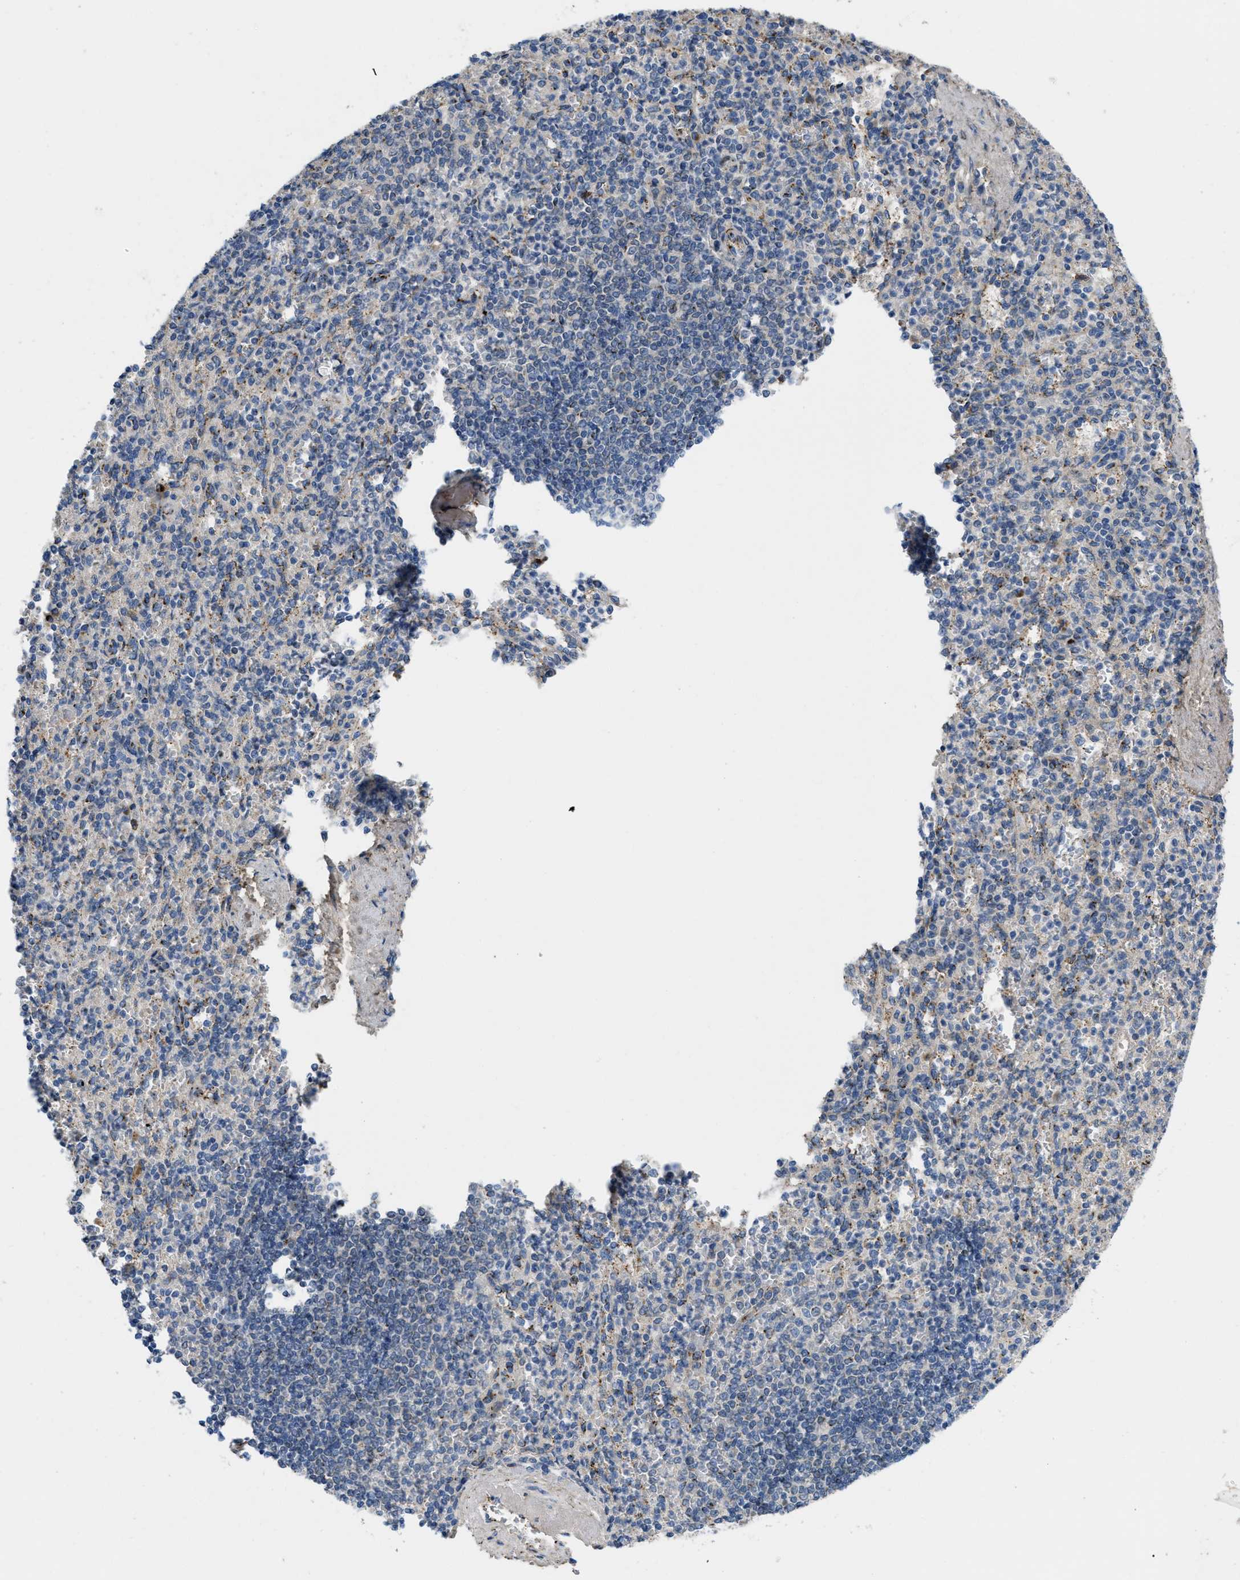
{"staining": {"intensity": "strong", "quantity": "25%-75%", "location": "cytoplasmic/membranous"}, "tissue": "spleen", "cell_type": "Cells in red pulp", "image_type": "normal", "snomed": [{"axis": "morphology", "description": "Normal tissue, NOS"}, {"axis": "topography", "description": "Spleen"}], "caption": "Immunohistochemistry (IHC) (DAB (3,3'-diaminobenzidine)) staining of unremarkable human spleen shows strong cytoplasmic/membranous protein staining in about 25%-75% of cells in red pulp. The staining is performed using DAB brown chromogen to label protein expression. The nuclei are counter-stained blue using hematoxylin.", "gene": "ZNF70", "patient": {"sex": "female", "age": 74}}